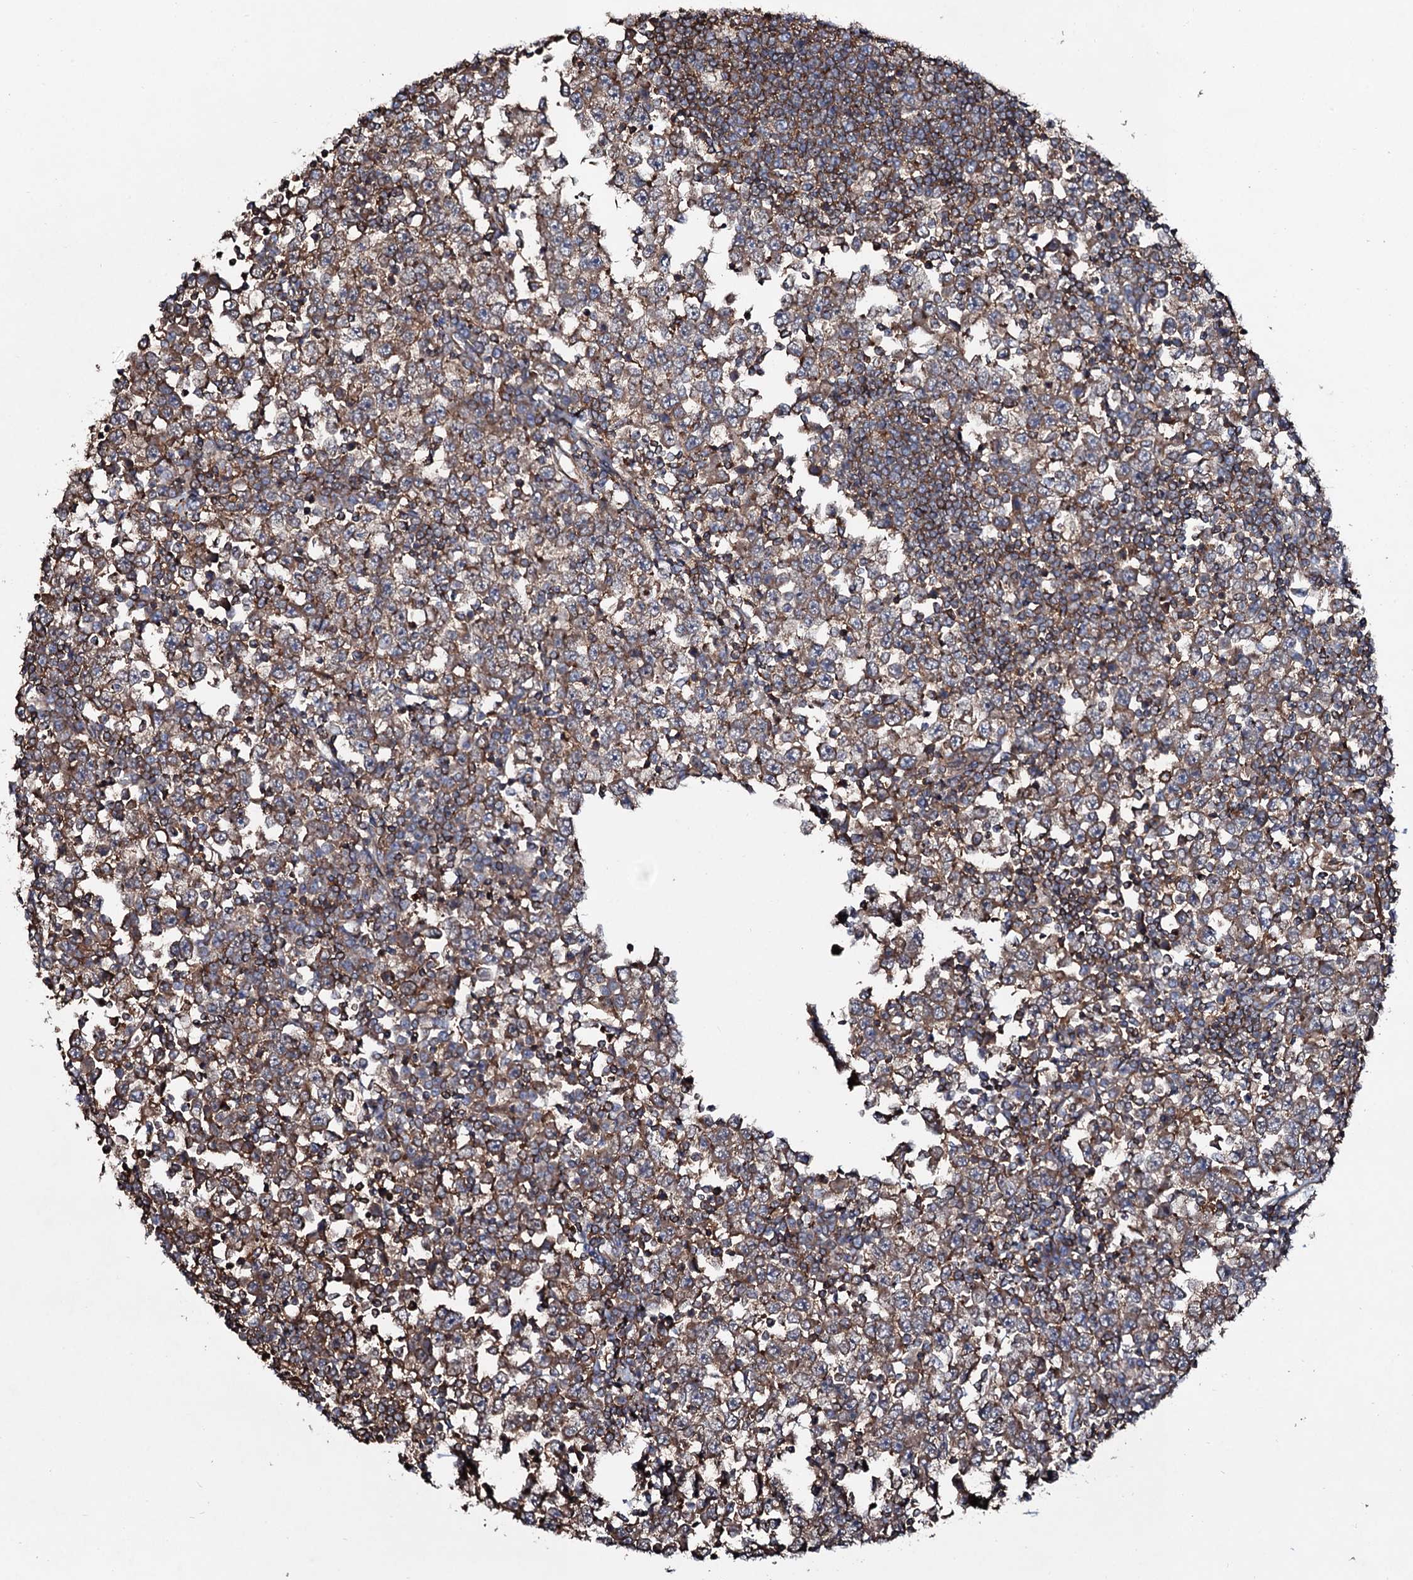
{"staining": {"intensity": "moderate", "quantity": ">75%", "location": "cytoplasmic/membranous"}, "tissue": "testis cancer", "cell_type": "Tumor cells", "image_type": "cancer", "snomed": [{"axis": "morphology", "description": "Seminoma, NOS"}, {"axis": "topography", "description": "Testis"}], "caption": "Testis cancer (seminoma) stained with a protein marker demonstrates moderate staining in tumor cells.", "gene": "COG6", "patient": {"sex": "male", "age": 65}}